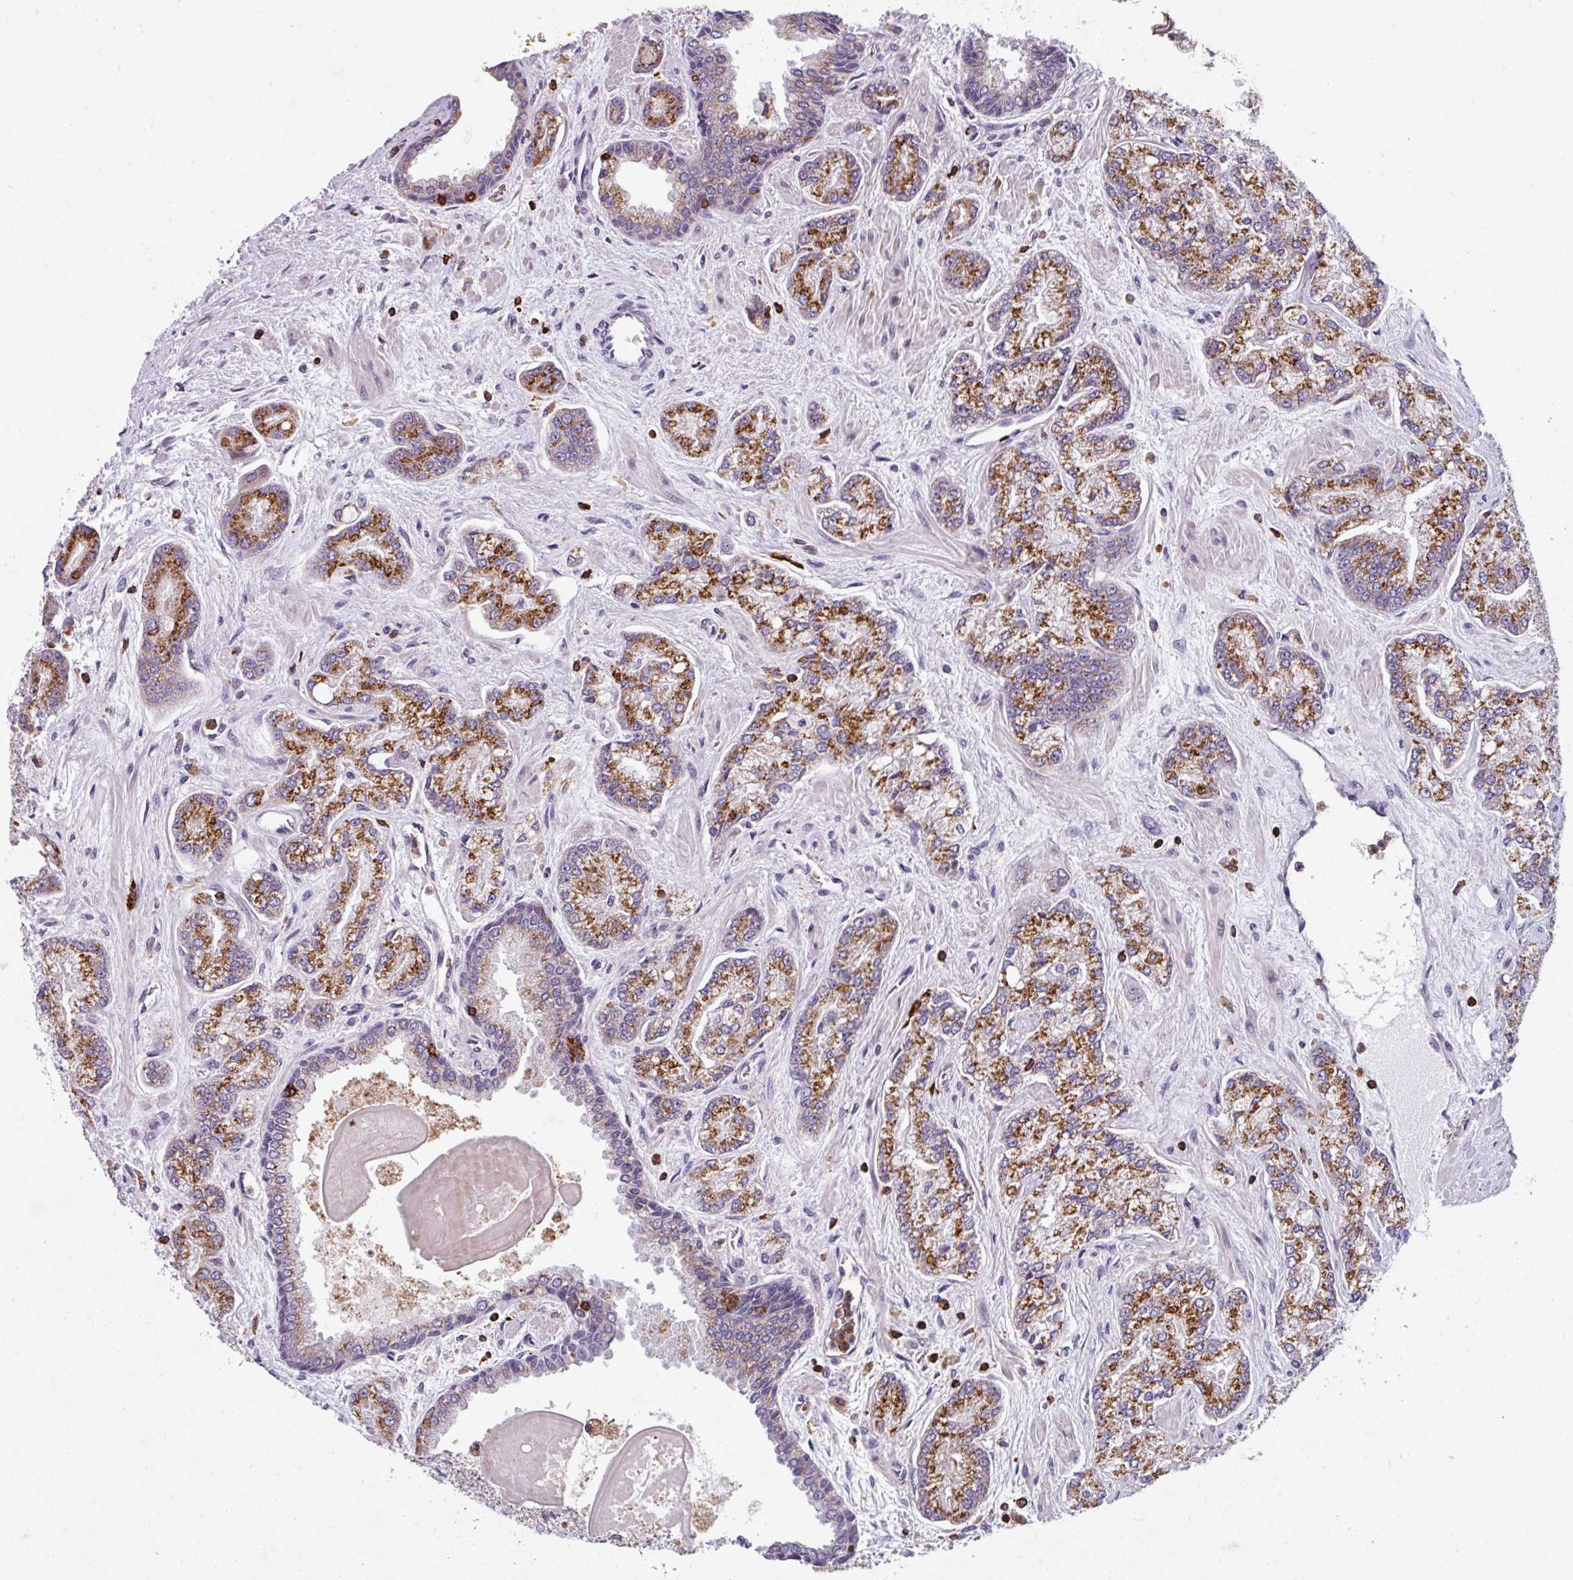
{"staining": {"intensity": "strong", "quantity": ">75%", "location": "cytoplasmic/membranous"}, "tissue": "prostate cancer", "cell_type": "Tumor cells", "image_type": "cancer", "snomed": [{"axis": "morphology", "description": "Adenocarcinoma, High grade"}, {"axis": "topography", "description": "Prostate"}], "caption": "The immunohistochemical stain labels strong cytoplasmic/membranous positivity in tumor cells of prostate adenocarcinoma (high-grade) tissue. Immunohistochemistry stains the protein in brown and the nuclei are stained blue.", "gene": "NEDD9", "patient": {"sex": "male", "age": 68}}